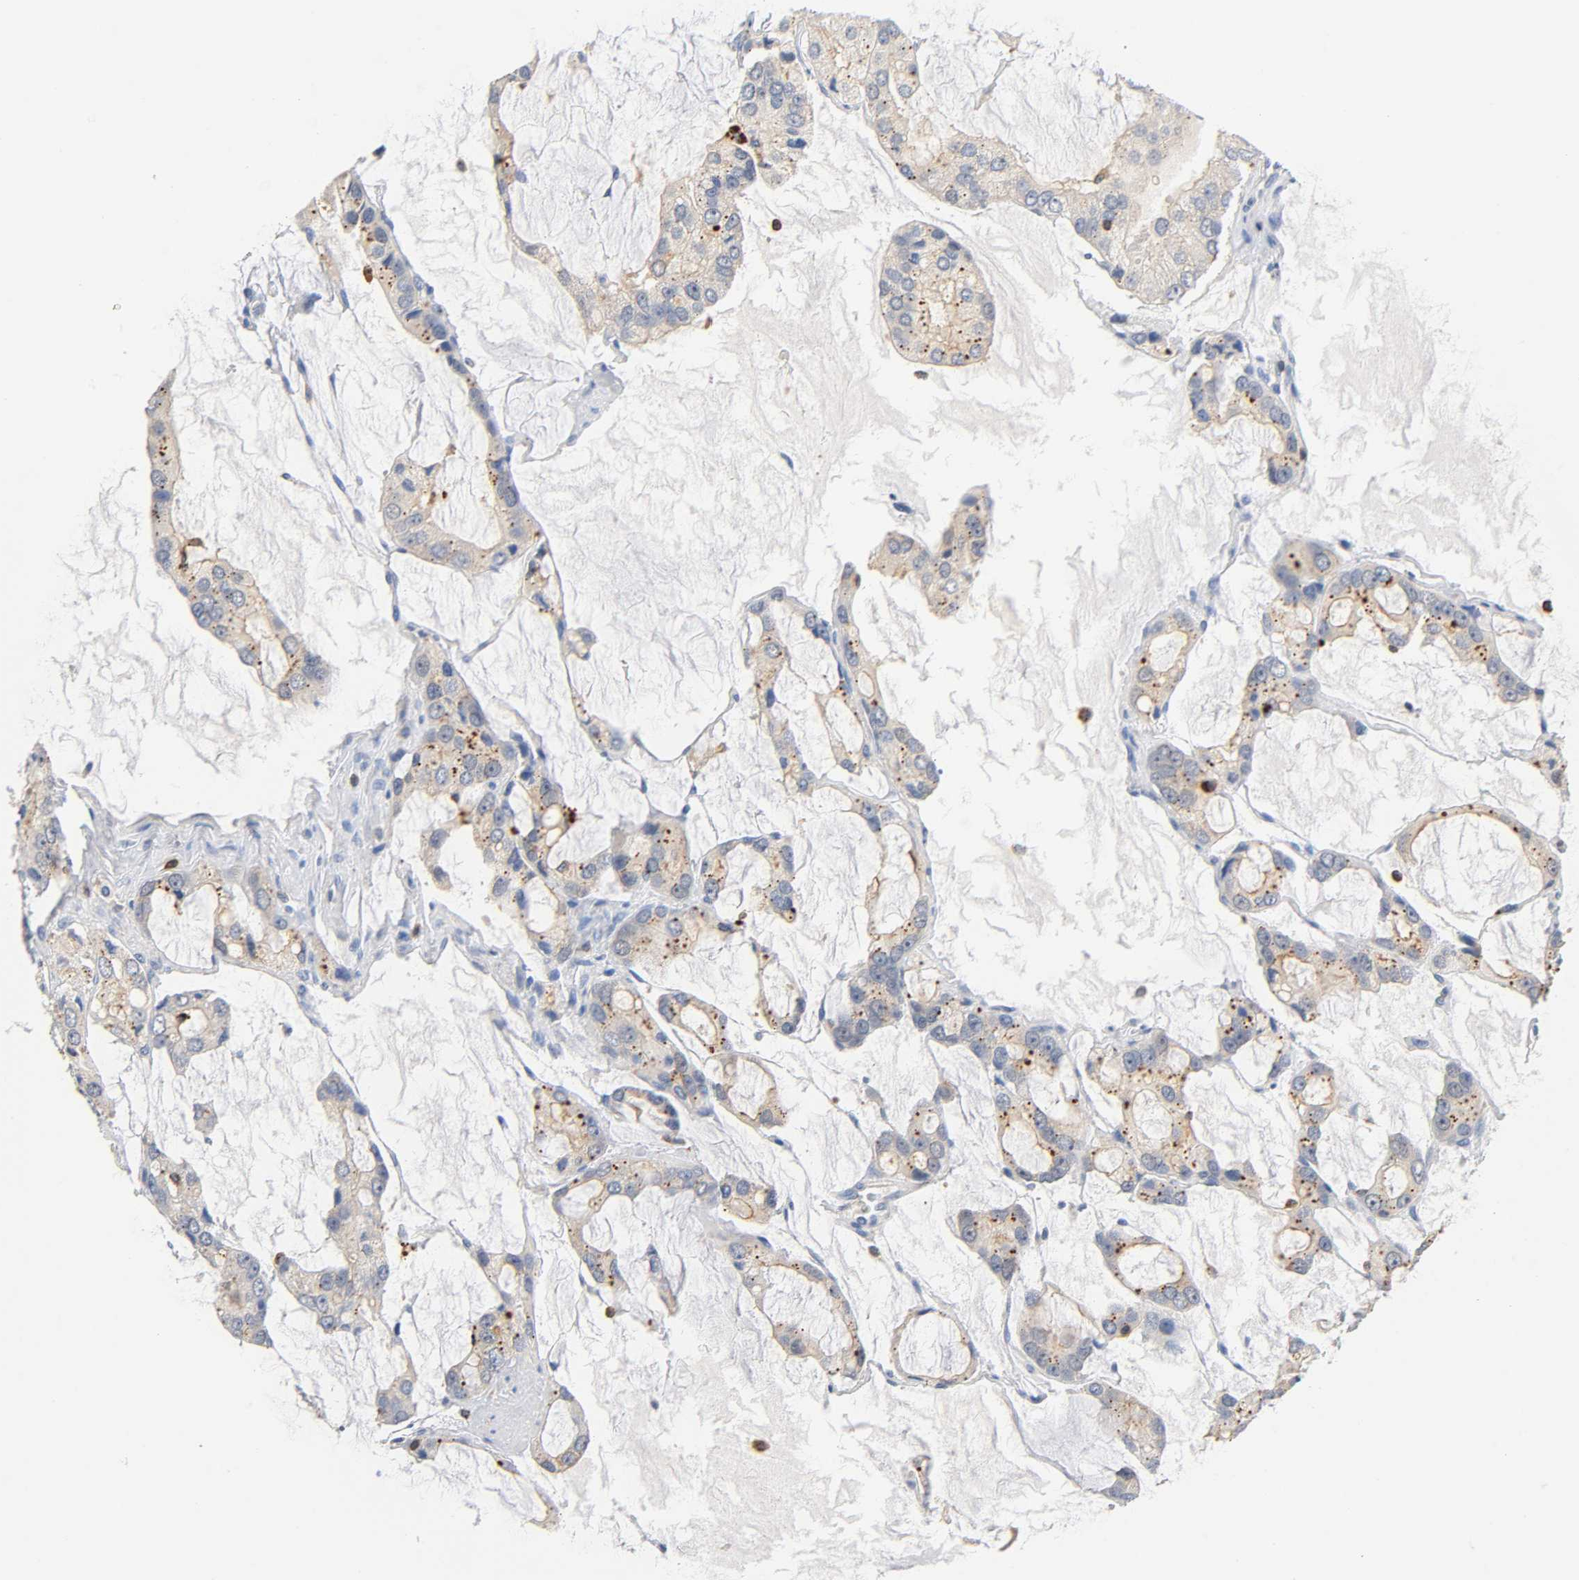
{"staining": {"intensity": "moderate", "quantity": ">75%", "location": "cytoplasmic/membranous"}, "tissue": "prostate cancer", "cell_type": "Tumor cells", "image_type": "cancer", "snomed": [{"axis": "morphology", "description": "Adenocarcinoma, High grade"}, {"axis": "topography", "description": "Prostate"}], "caption": "The micrograph demonstrates staining of adenocarcinoma (high-grade) (prostate), revealing moderate cytoplasmic/membranous protein staining (brown color) within tumor cells. The protein is shown in brown color, while the nuclei are stained blue.", "gene": "UCKL1", "patient": {"sex": "male", "age": 67}}